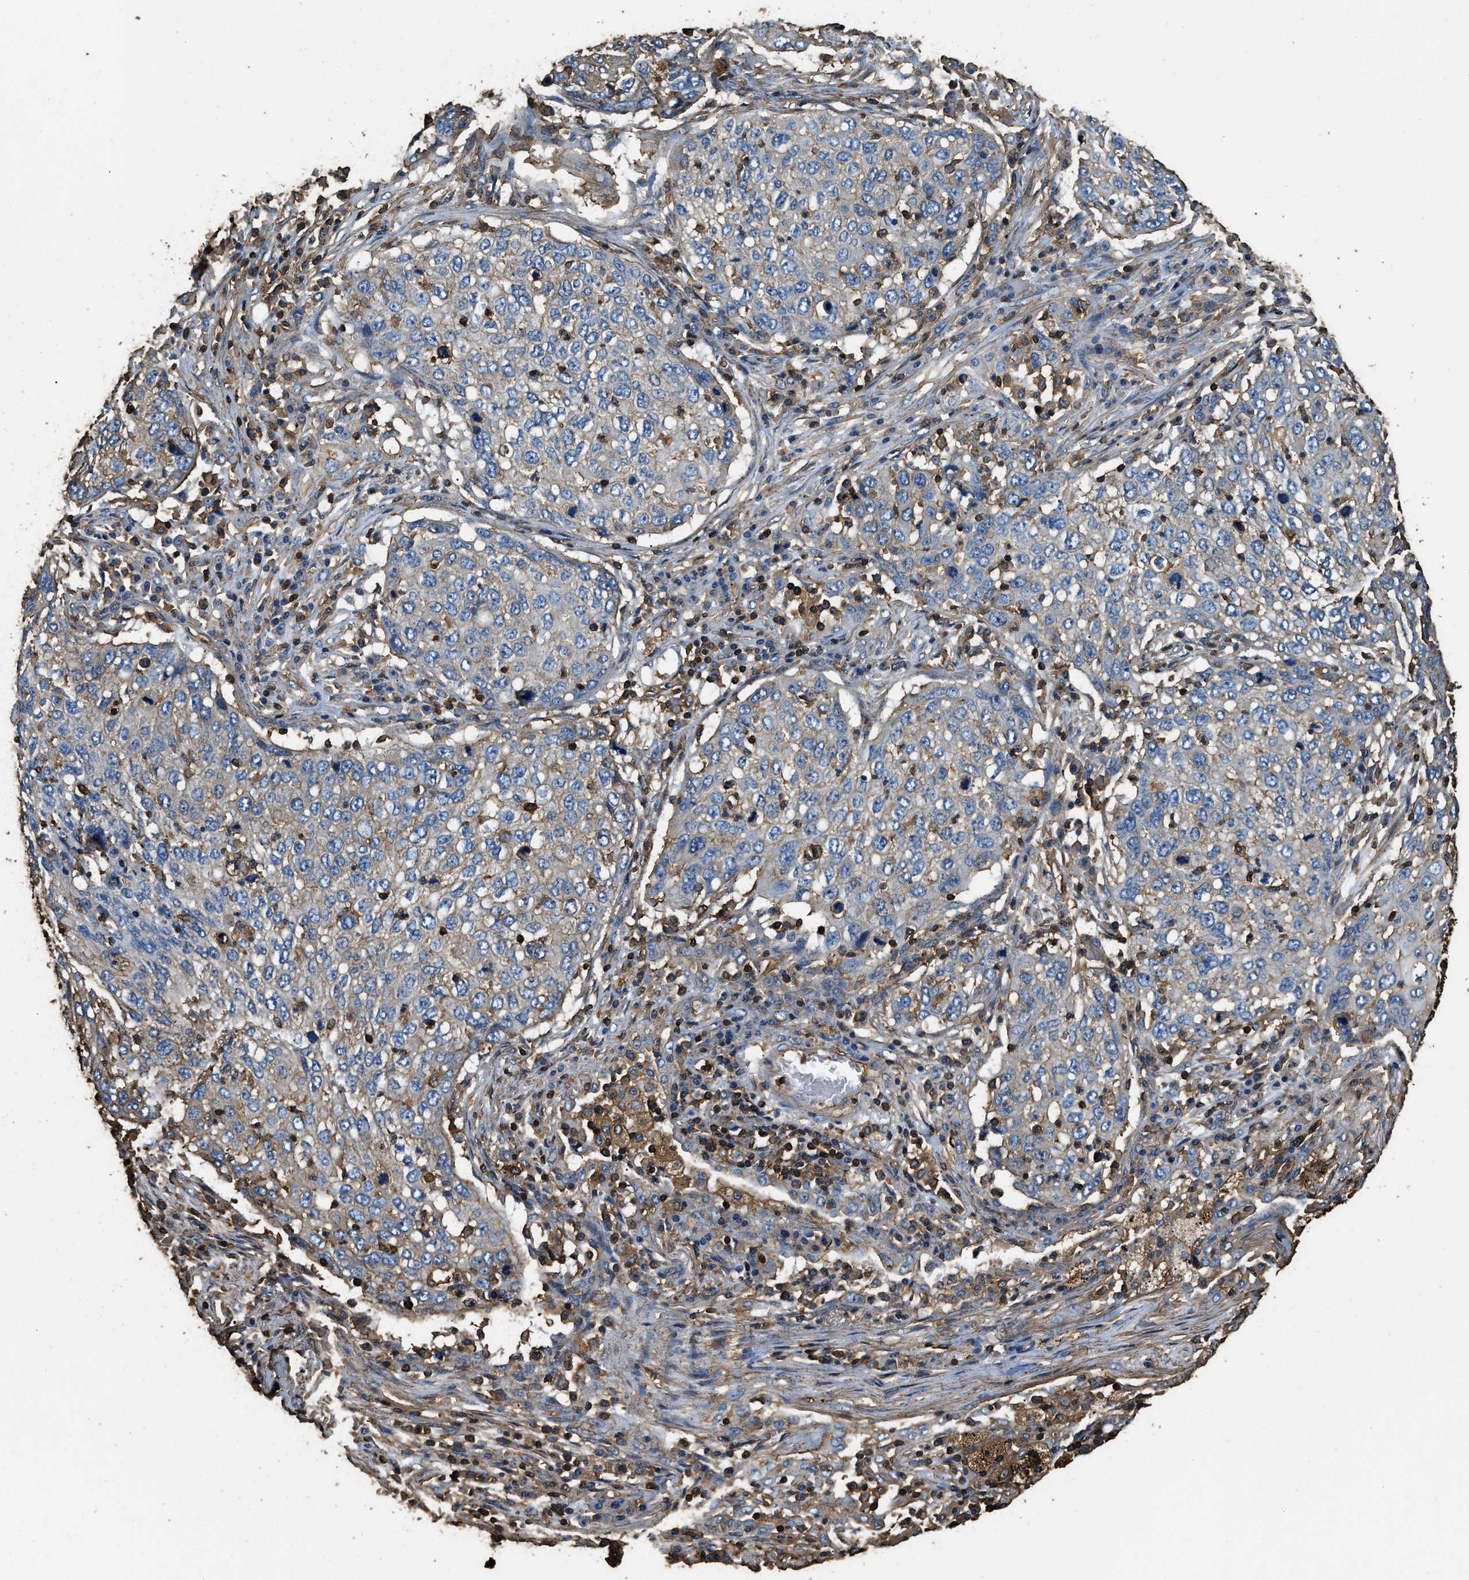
{"staining": {"intensity": "weak", "quantity": "<25%", "location": "cytoplasmic/membranous"}, "tissue": "lung cancer", "cell_type": "Tumor cells", "image_type": "cancer", "snomed": [{"axis": "morphology", "description": "Squamous cell carcinoma, NOS"}, {"axis": "topography", "description": "Lung"}], "caption": "Human lung cancer (squamous cell carcinoma) stained for a protein using immunohistochemistry shows no staining in tumor cells.", "gene": "ACCS", "patient": {"sex": "female", "age": 63}}